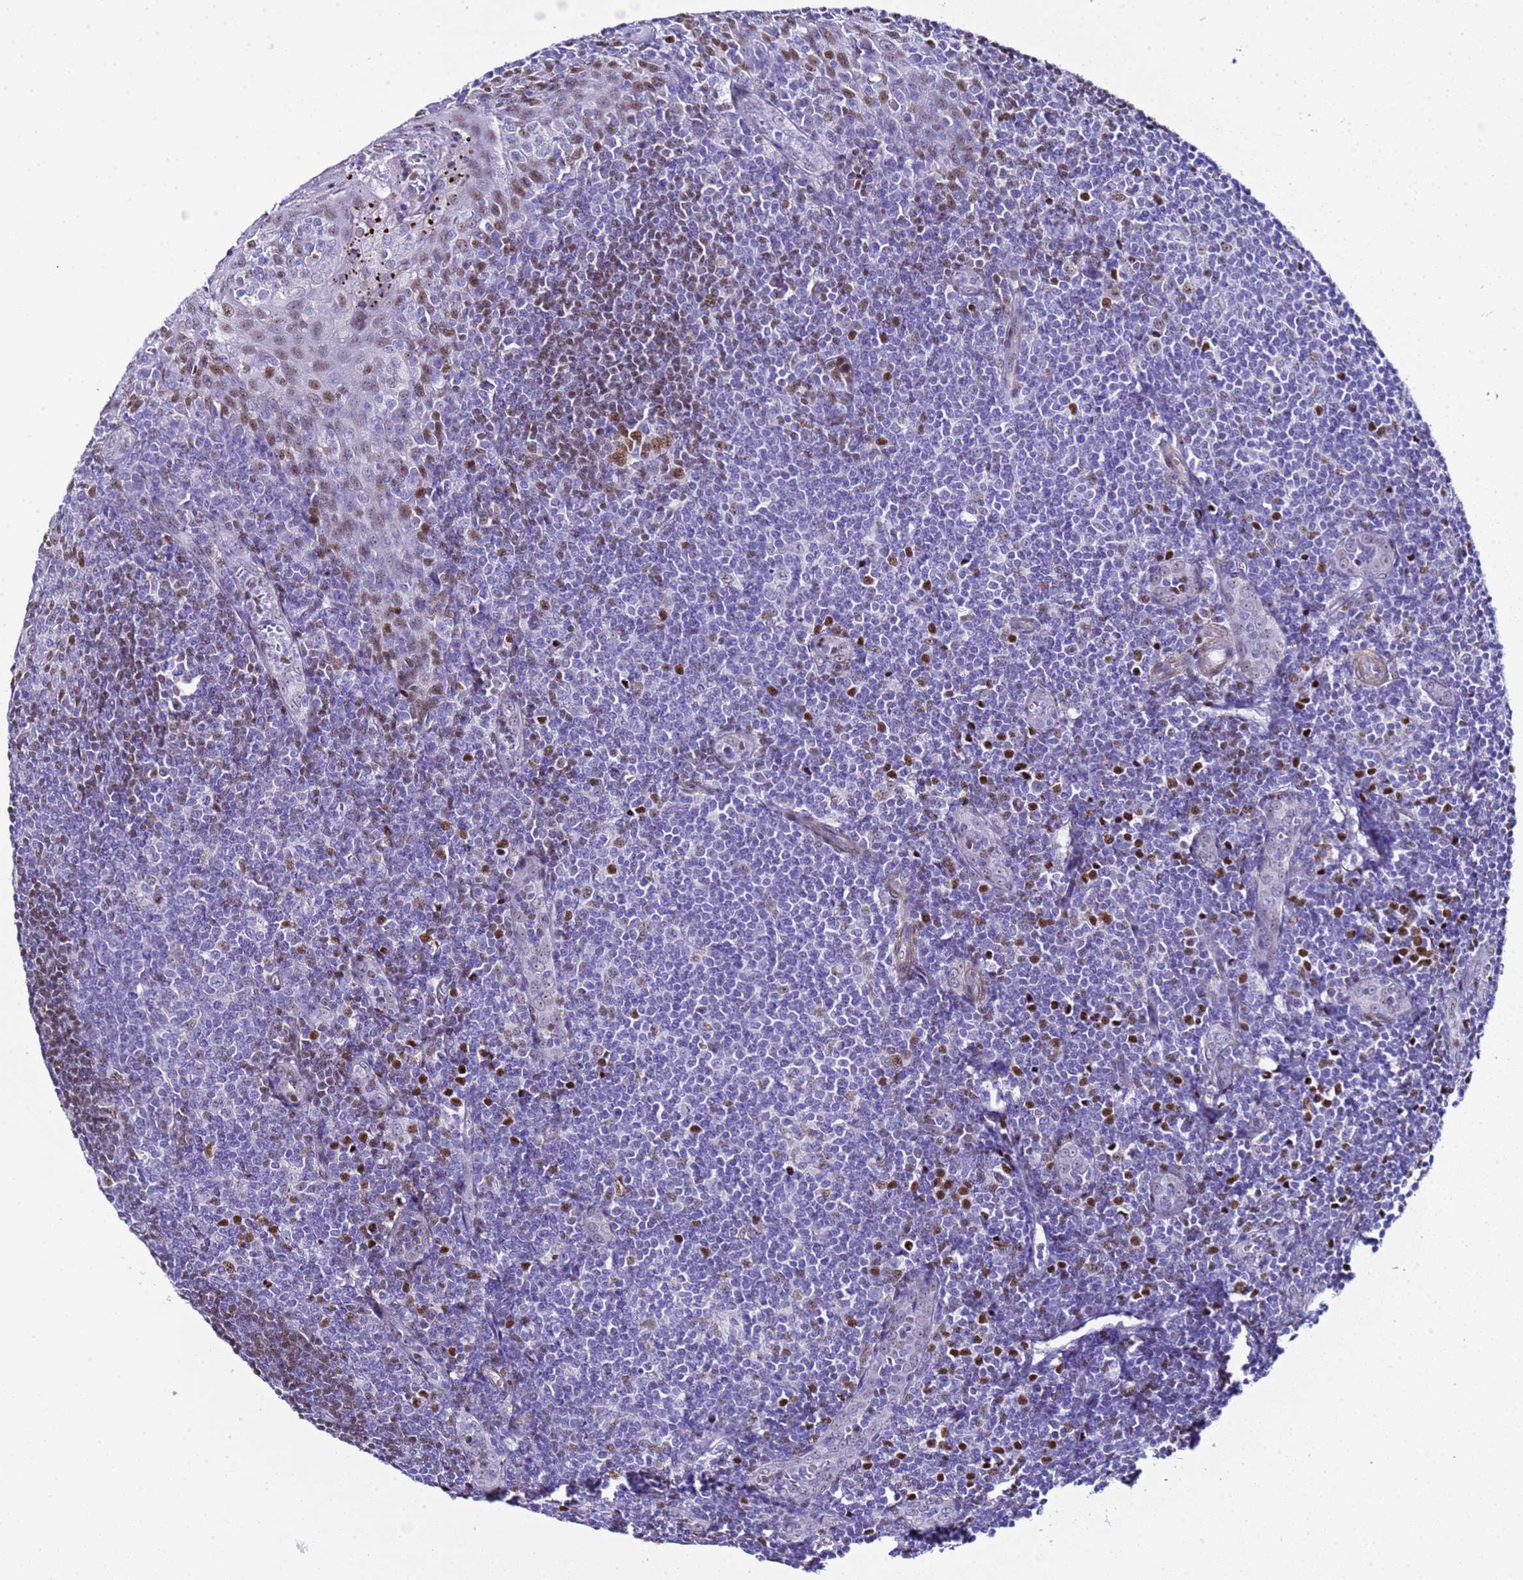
{"staining": {"intensity": "strong", "quantity": ">75%", "location": "nuclear"}, "tissue": "tonsil", "cell_type": "Germinal center cells", "image_type": "normal", "snomed": [{"axis": "morphology", "description": "Normal tissue, NOS"}, {"axis": "topography", "description": "Tonsil"}], "caption": "This image shows unremarkable tonsil stained with IHC to label a protein in brown. The nuclear of germinal center cells show strong positivity for the protein. Nuclei are counter-stained blue.", "gene": "BCL7A", "patient": {"sex": "male", "age": 27}}